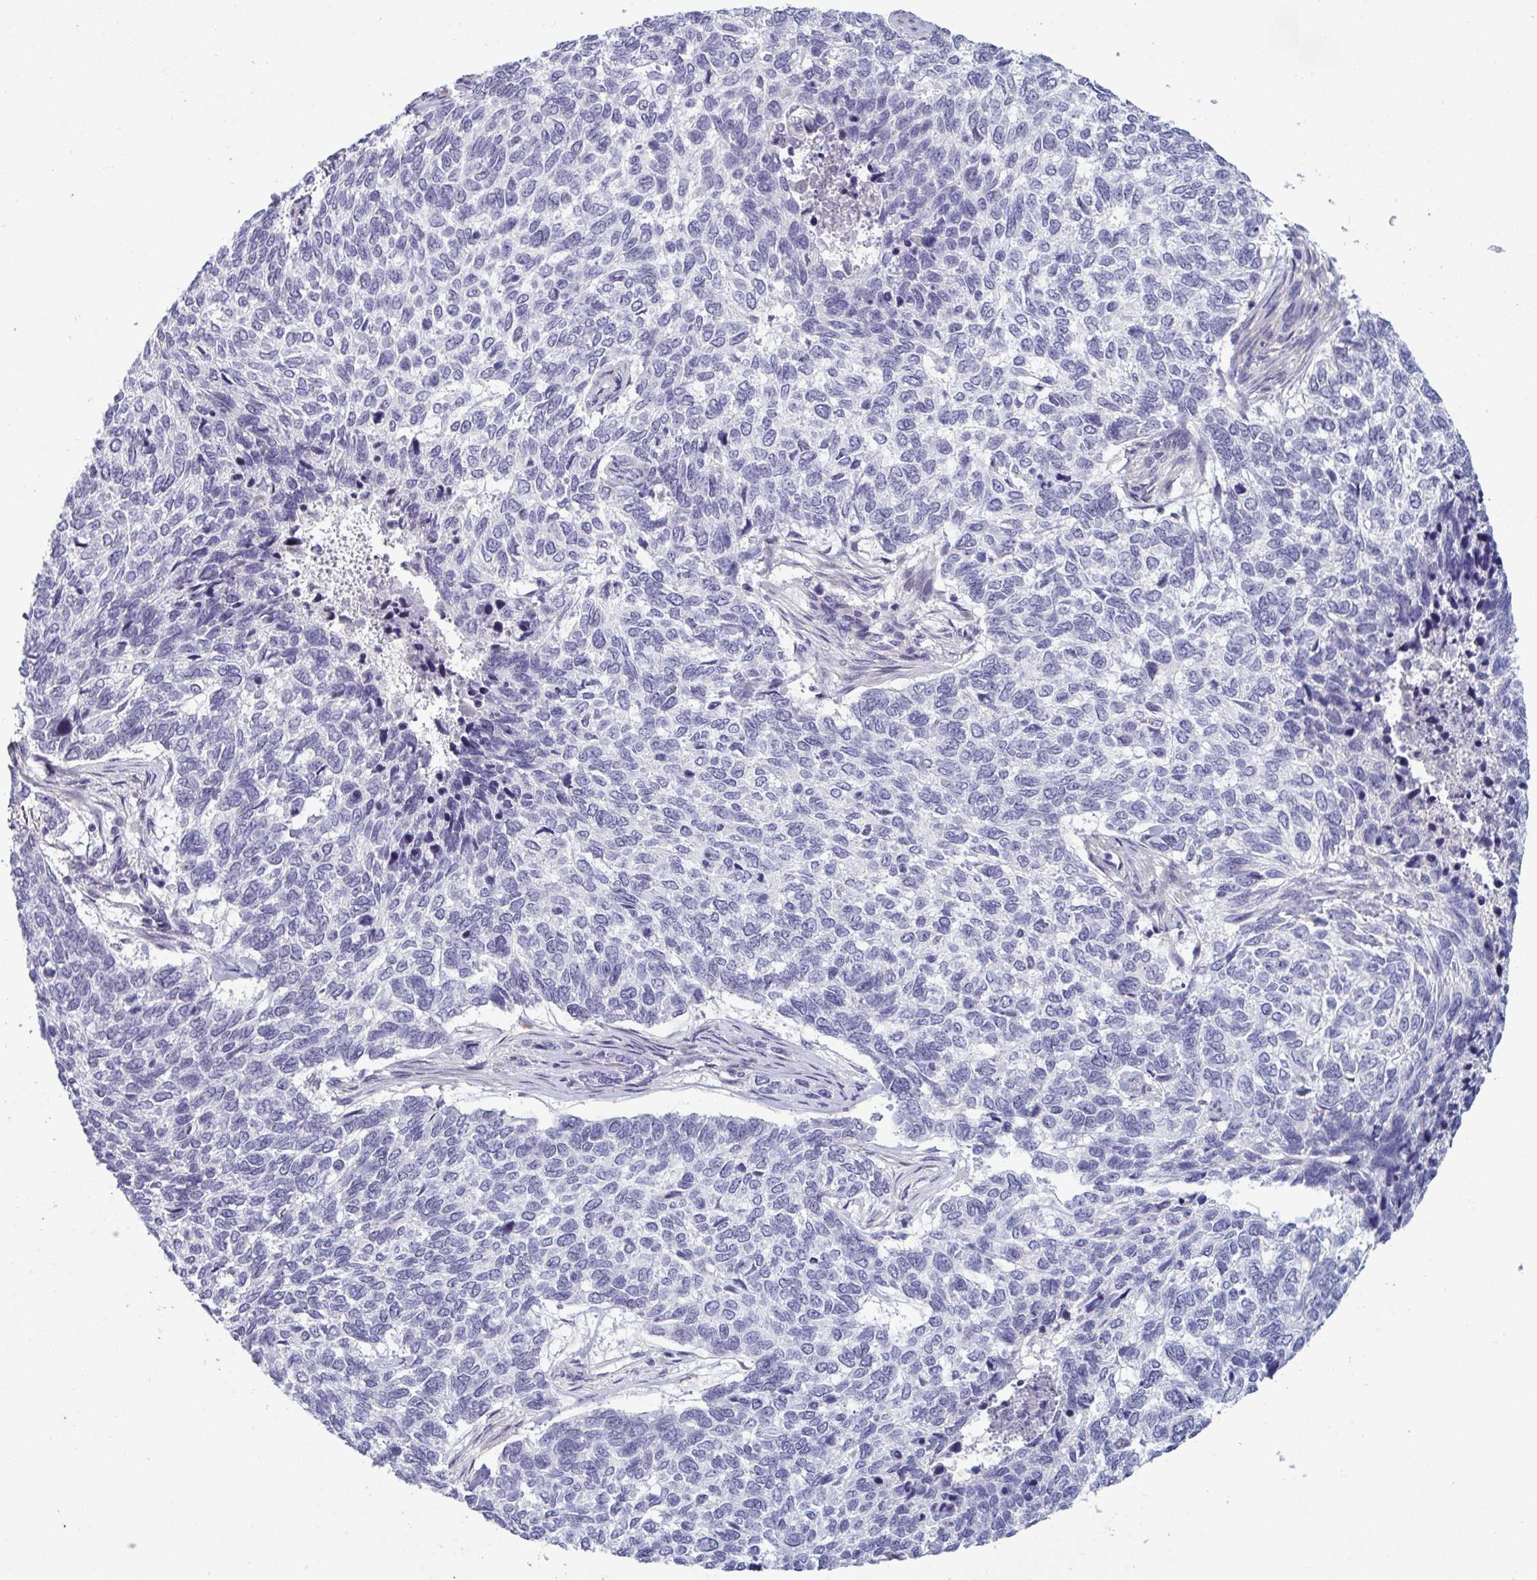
{"staining": {"intensity": "negative", "quantity": "none", "location": "none"}, "tissue": "skin cancer", "cell_type": "Tumor cells", "image_type": "cancer", "snomed": [{"axis": "morphology", "description": "Basal cell carcinoma"}, {"axis": "topography", "description": "Skin"}], "caption": "Tumor cells are negative for brown protein staining in basal cell carcinoma (skin).", "gene": "TCEAL8", "patient": {"sex": "female", "age": 65}}